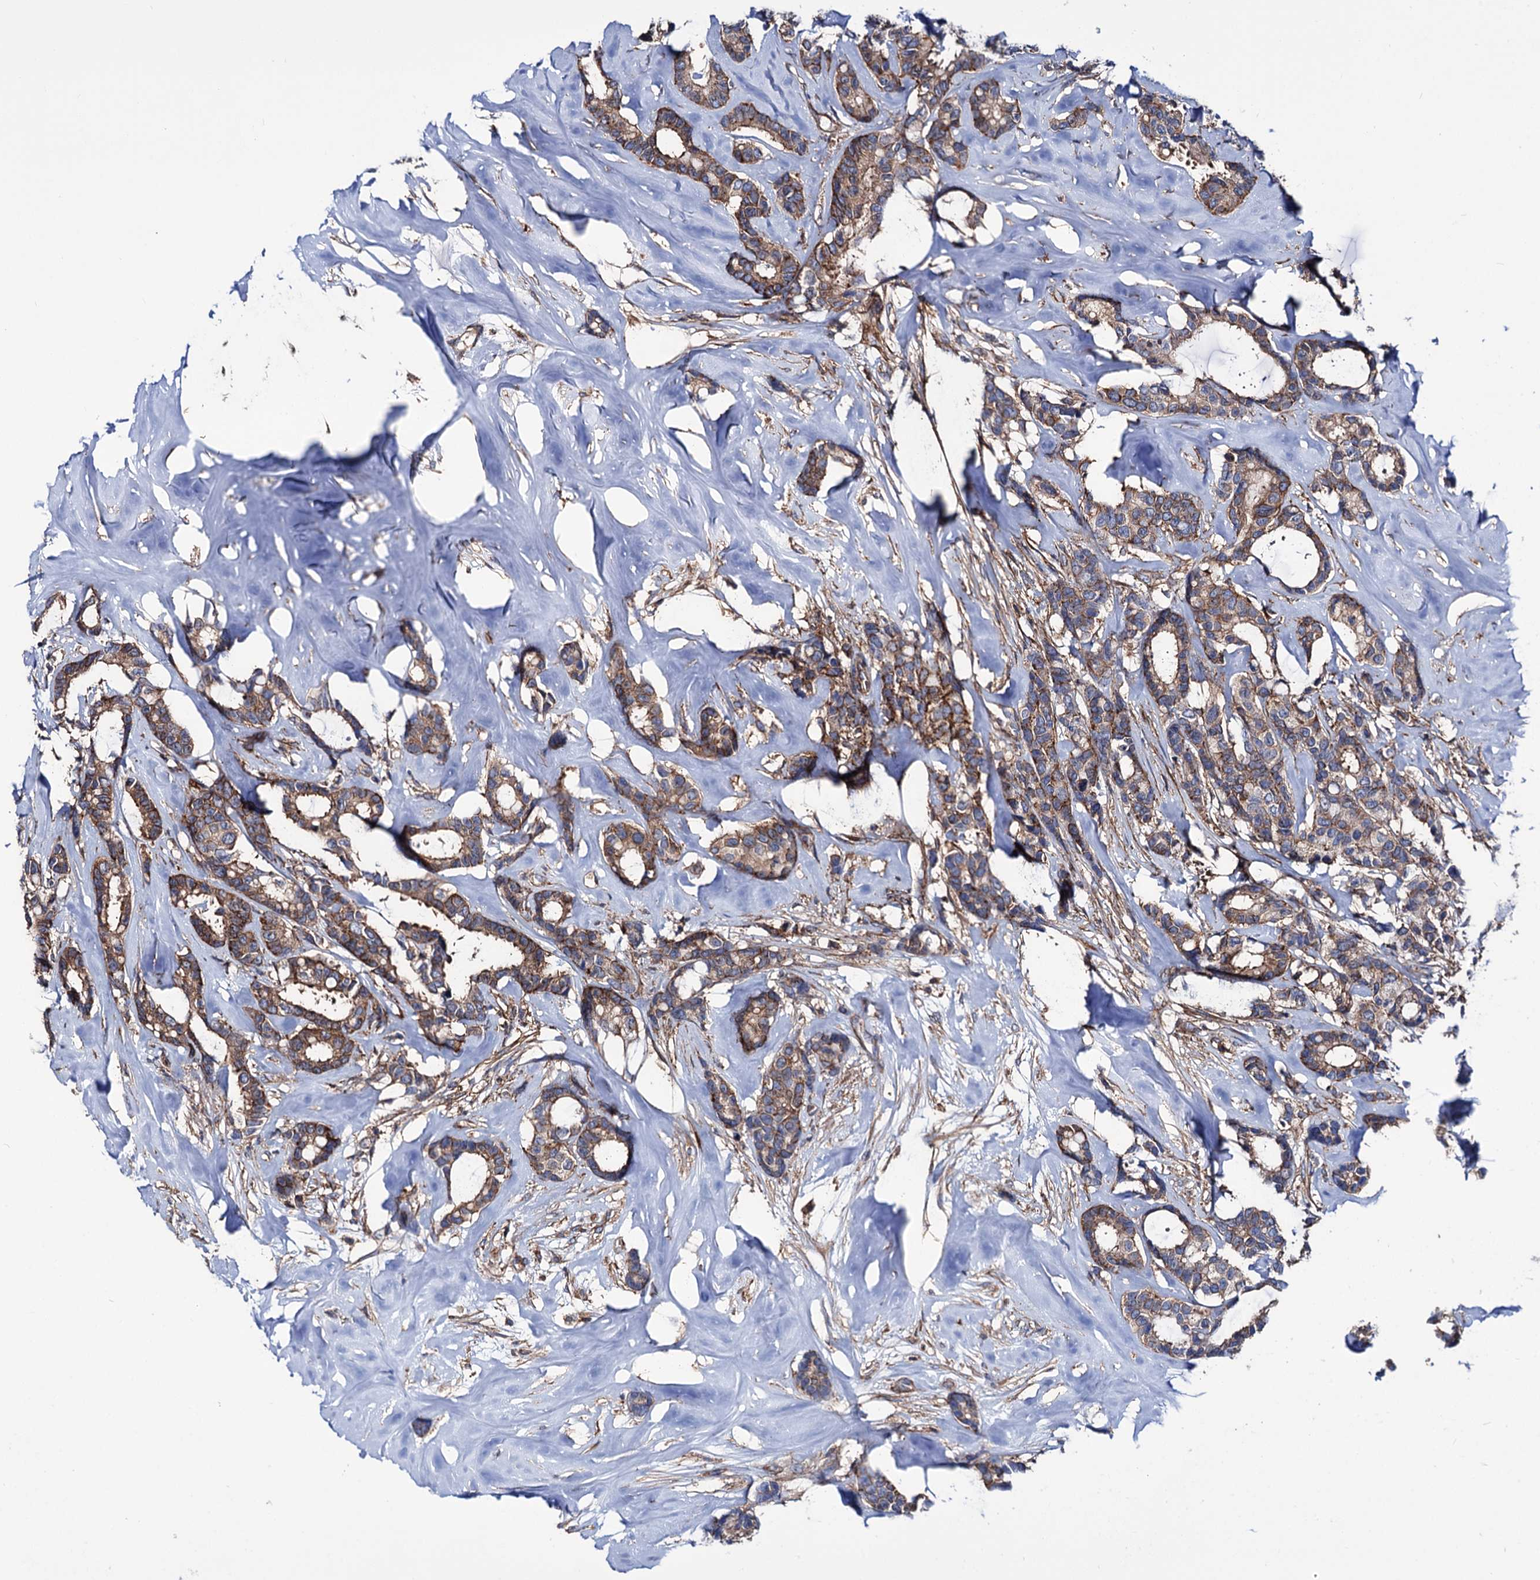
{"staining": {"intensity": "moderate", "quantity": ">75%", "location": "cytoplasmic/membranous"}, "tissue": "breast cancer", "cell_type": "Tumor cells", "image_type": "cancer", "snomed": [{"axis": "morphology", "description": "Duct carcinoma"}, {"axis": "topography", "description": "Breast"}], "caption": "Immunohistochemistry of human breast infiltrating ductal carcinoma exhibits medium levels of moderate cytoplasmic/membranous expression in approximately >75% of tumor cells.", "gene": "DEF6", "patient": {"sex": "female", "age": 87}}